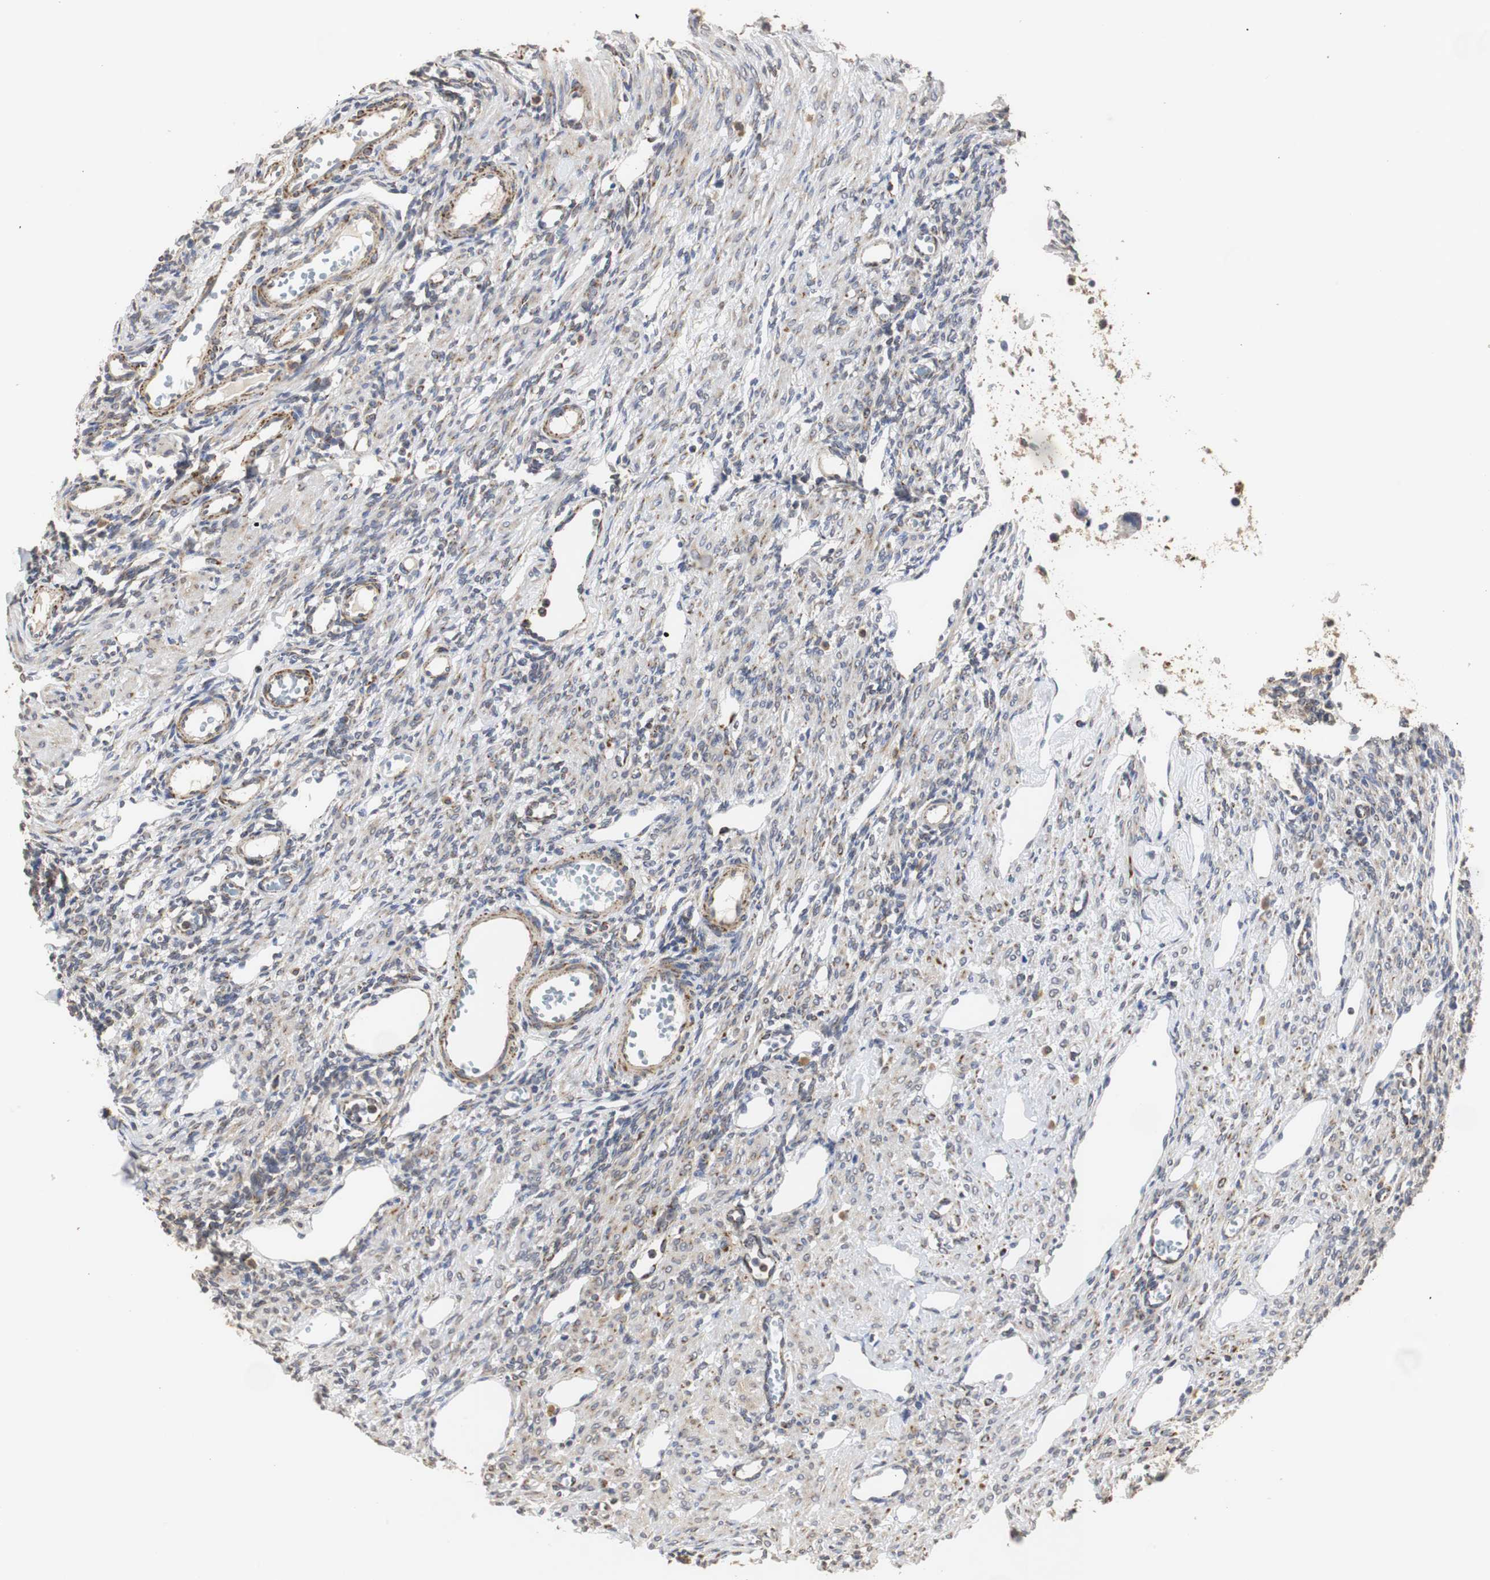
{"staining": {"intensity": "moderate", "quantity": "25%-75%", "location": "cytoplasmic/membranous"}, "tissue": "ovary", "cell_type": "Ovarian stroma cells", "image_type": "normal", "snomed": [{"axis": "morphology", "description": "Normal tissue, NOS"}, {"axis": "topography", "description": "Ovary"}], "caption": "Immunohistochemical staining of benign ovary shows medium levels of moderate cytoplasmic/membranous expression in approximately 25%-75% of ovarian stroma cells.", "gene": "HSD17B10", "patient": {"sex": "female", "age": 33}}